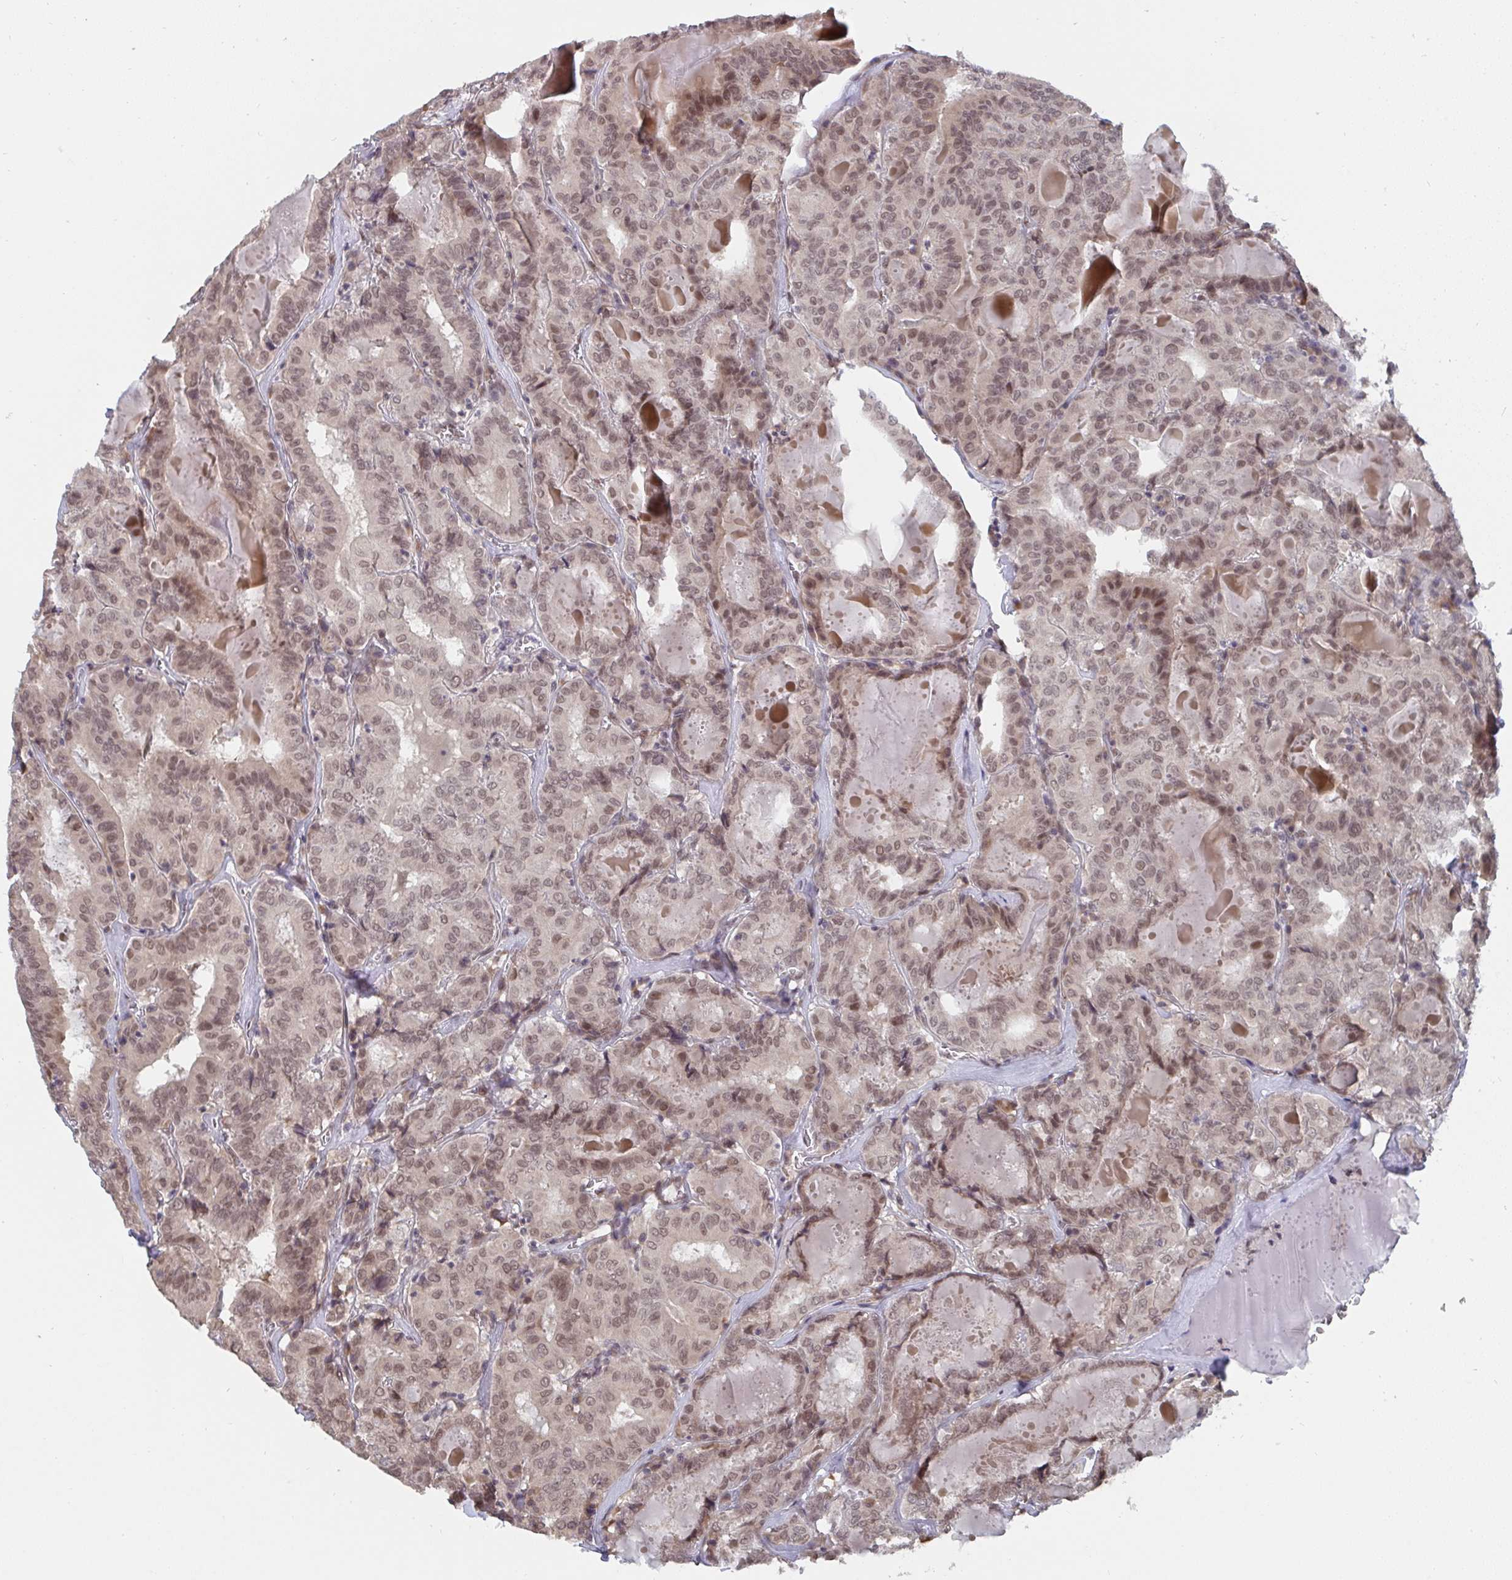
{"staining": {"intensity": "moderate", "quantity": ">75%", "location": "nuclear"}, "tissue": "thyroid cancer", "cell_type": "Tumor cells", "image_type": "cancer", "snomed": [{"axis": "morphology", "description": "Papillary adenocarcinoma, NOS"}, {"axis": "topography", "description": "Thyroid gland"}], "caption": "Immunohistochemistry photomicrograph of neoplastic tissue: human papillary adenocarcinoma (thyroid) stained using immunohistochemistry (IHC) exhibits medium levels of moderate protein expression localized specifically in the nuclear of tumor cells, appearing as a nuclear brown color.", "gene": "JMJD1C", "patient": {"sex": "female", "age": 72}}